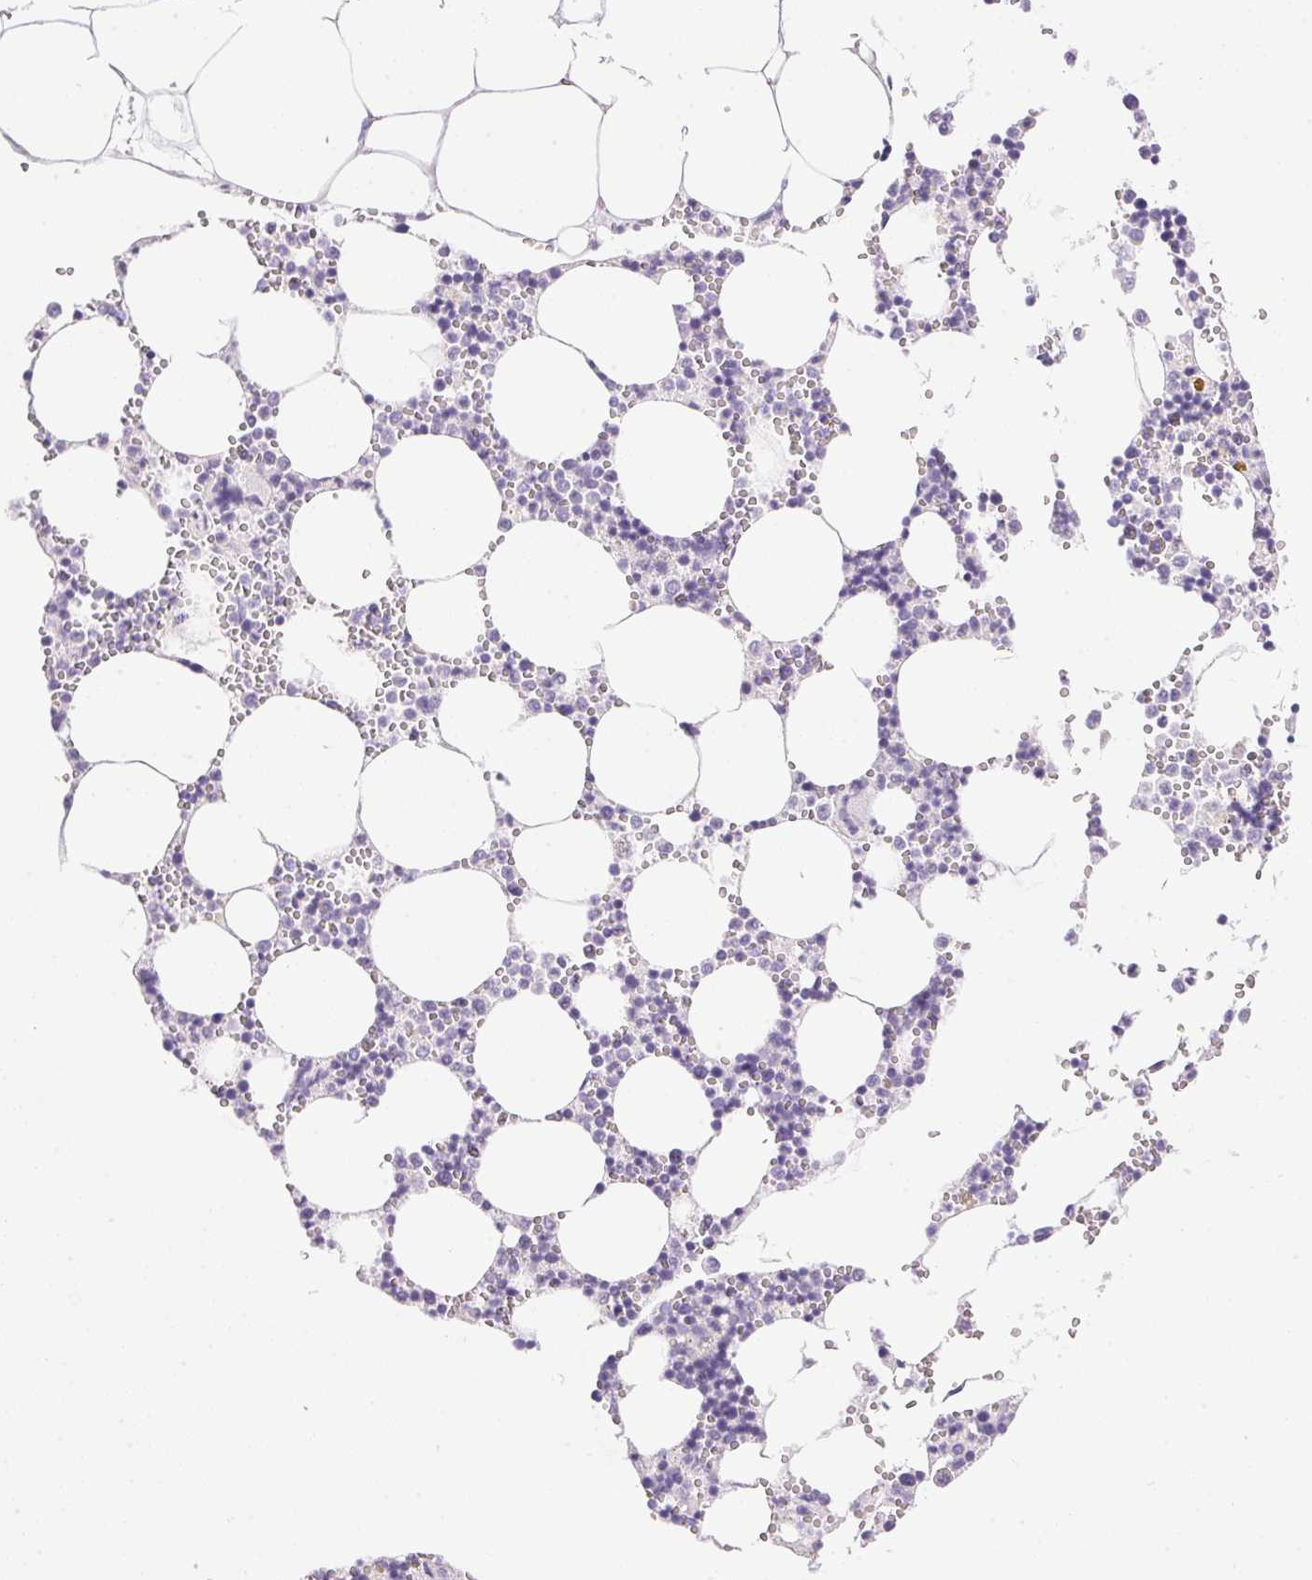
{"staining": {"intensity": "negative", "quantity": "none", "location": "none"}, "tissue": "bone marrow", "cell_type": "Hematopoietic cells", "image_type": "normal", "snomed": [{"axis": "morphology", "description": "Normal tissue, NOS"}, {"axis": "topography", "description": "Bone marrow"}], "caption": "Hematopoietic cells are negative for protein expression in unremarkable human bone marrow. (DAB (3,3'-diaminobenzidine) immunohistochemistry with hematoxylin counter stain).", "gene": "ATP6V0A4", "patient": {"sex": "male", "age": 54}}